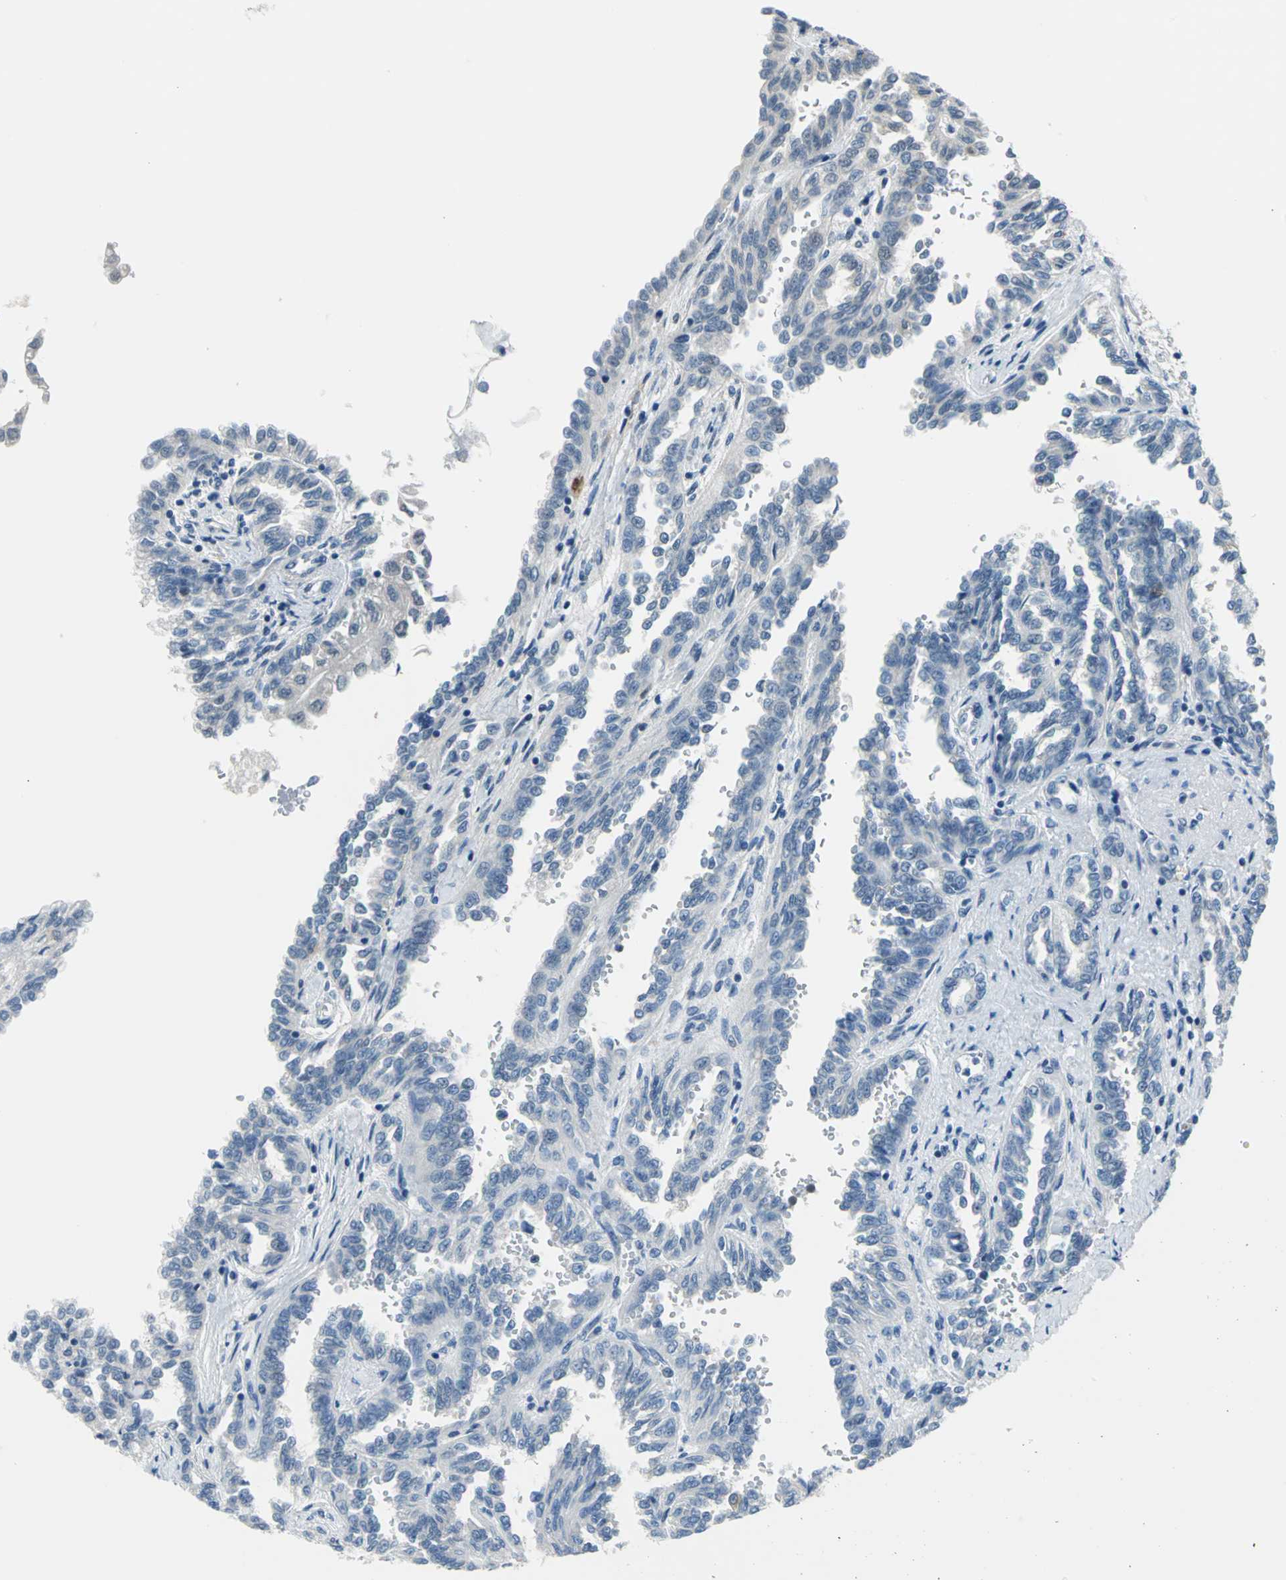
{"staining": {"intensity": "negative", "quantity": "none", "location": "none"}, "tissue": "renal cancer", "cell_type": "Tumor cells", "image_type": "cancer", "snomed": [{"axis": "morphology", "description": "Inflammation, NOS"}, {"axis": "morphology", "description": "Adenocarcinoma, NOS"}, {"axis": "topography", "description": "Kidney"}], "caption": "Adenocarcinoma (renal) was stained to show a protein in brown. There is no significant staining in tumor cells.", "gene": "ZNF415", "patient": {"sex": "male", "age": 68}}